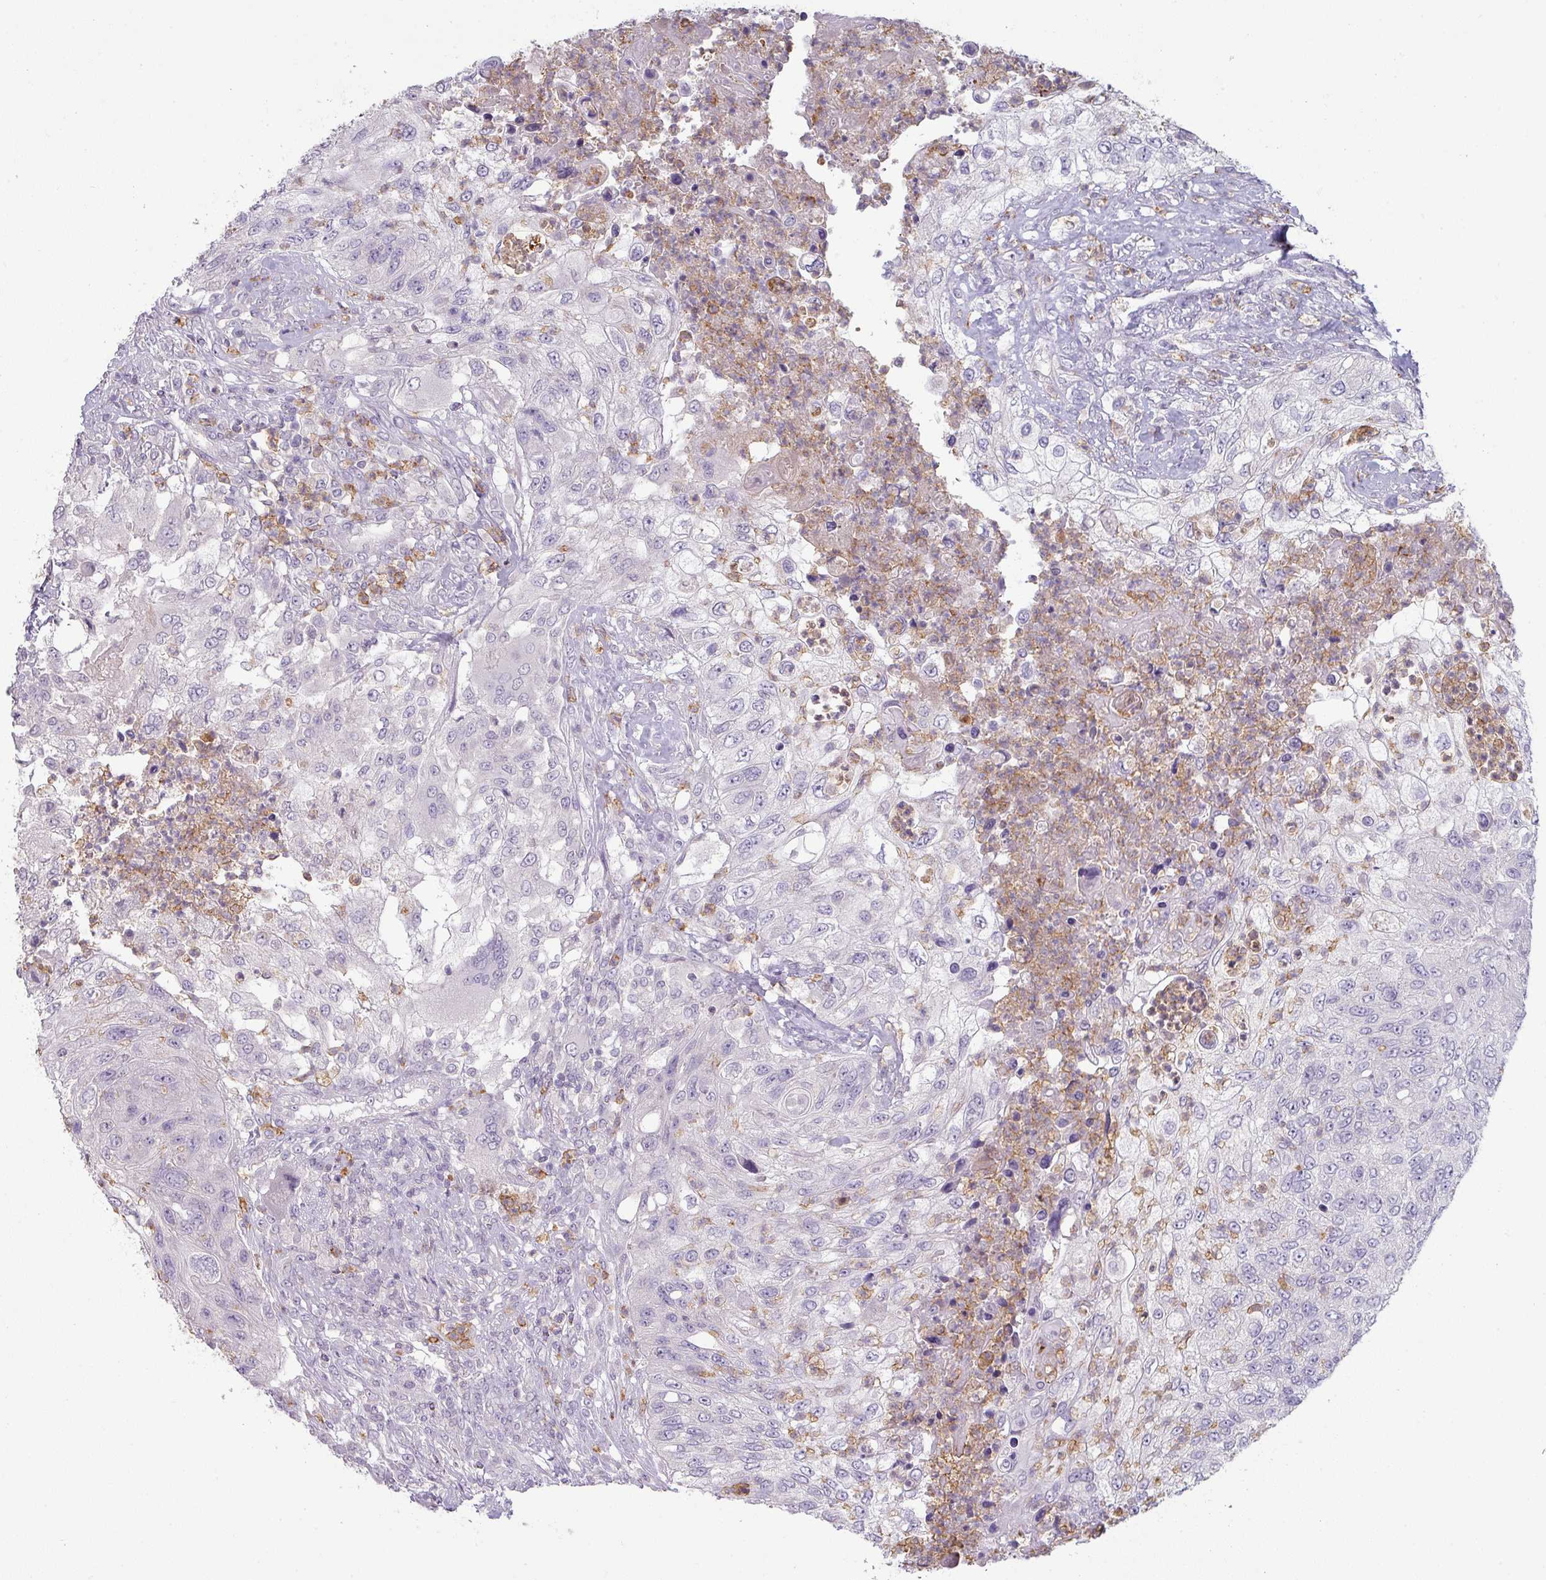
{"staining": {"intensity": "negative", "quantity": "none", "location": "none"}, "tissue": "urothelial cancer", "cell_type": "Tumor cells", "image_type": "cancer", "snomed": [{"axis": "morphology", "description": "Urothelial carcinoma, High grade"}, {"axis": "topography", "description": "Urinary bladder"}], "caption": "A photomicrograph of urothelial carcinoma (high-grade) stained for a protein displays no brown staining in tumor cells.", "gene": "MAGEC3", "patient": {"sex": "female", "age": 60}}